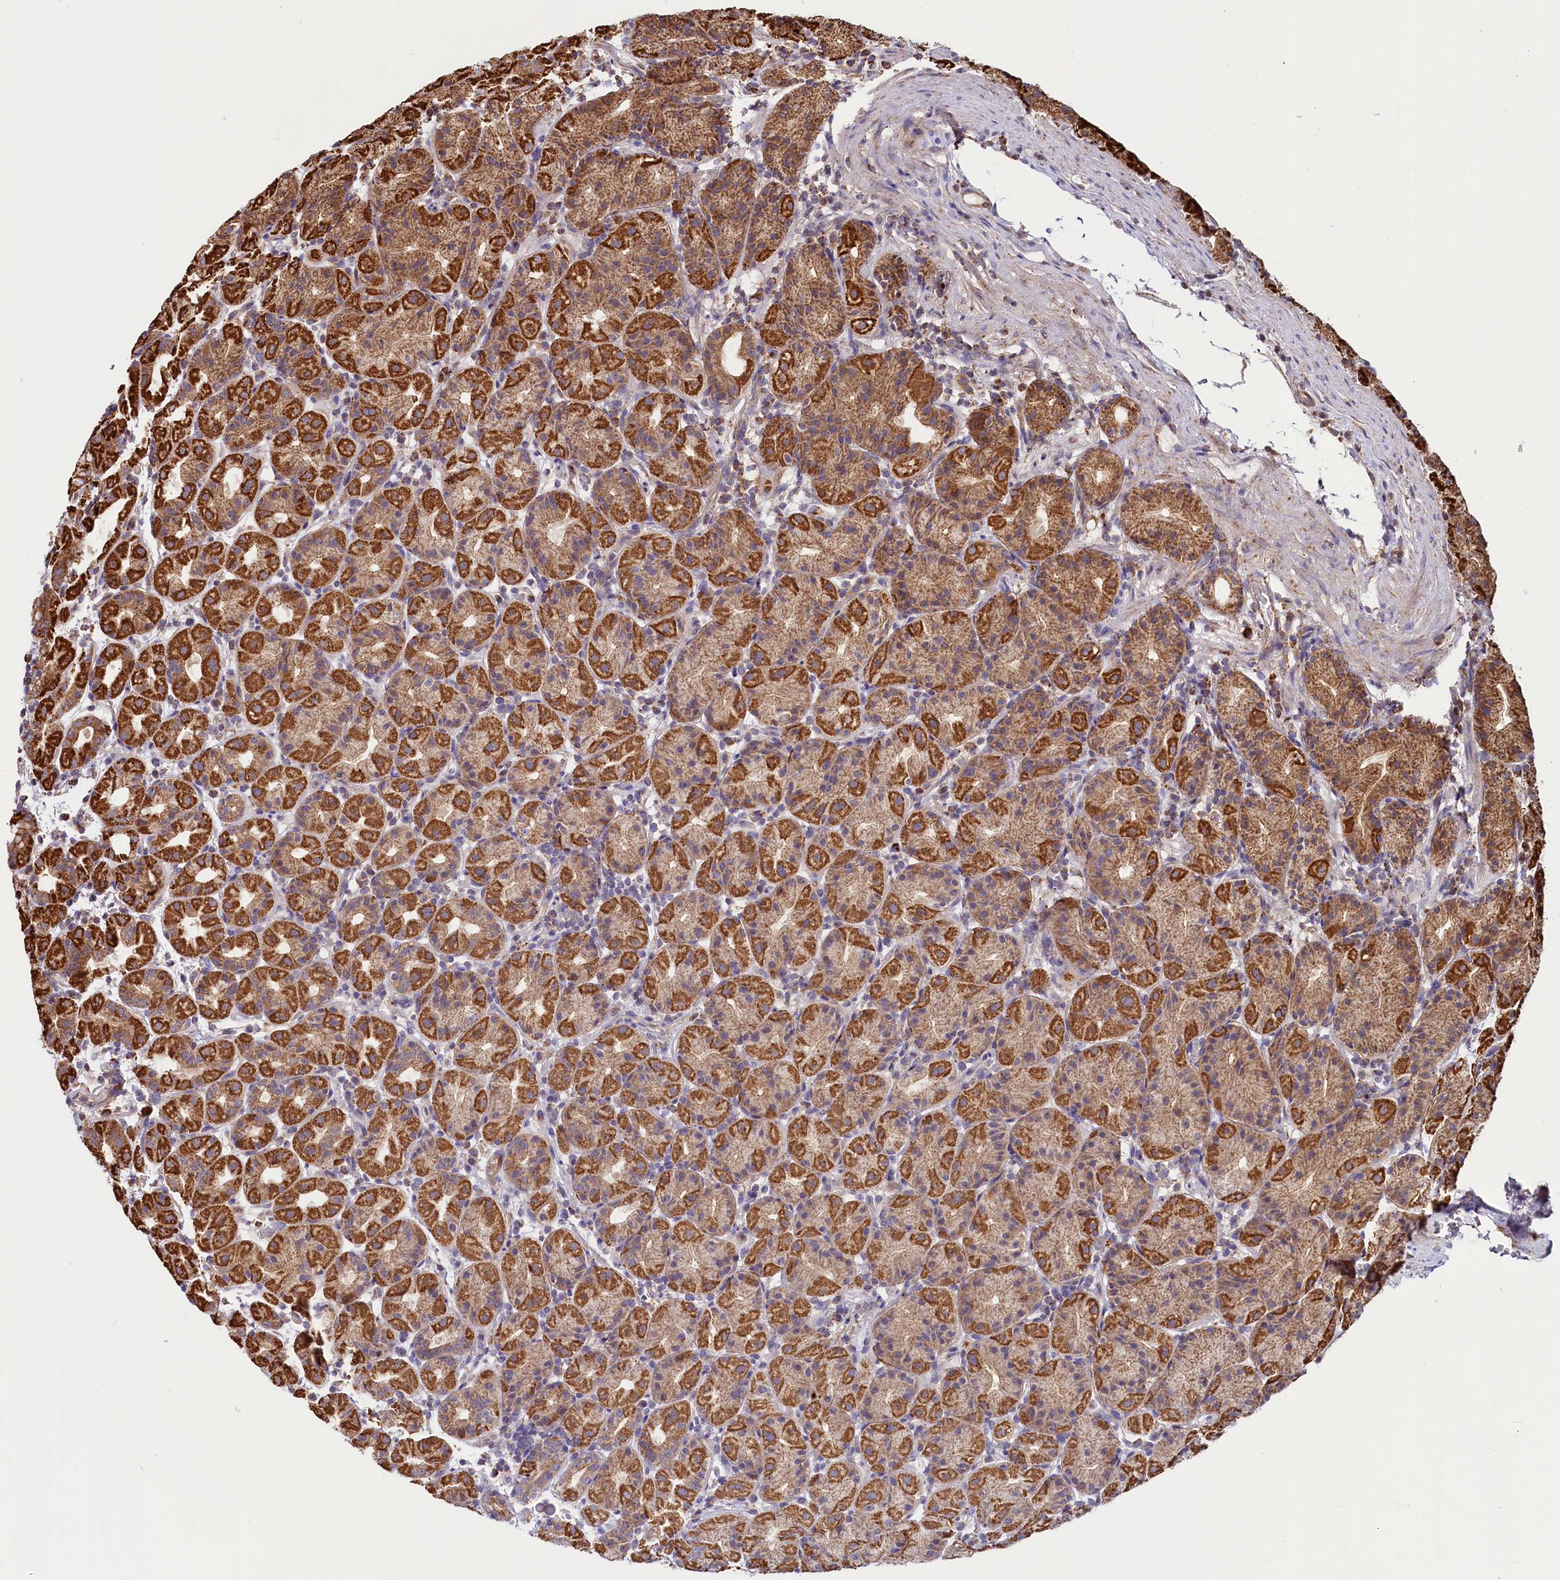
{"staining": {"intensity": "strong", "quantity": ">75%", "location": "cytoplasmic/membranous"}, "tissue": "stomach", "cell_type": "Glandular cells", "image_type": "normal", "snomed": [{"axis": "morphology", "description": "Normal tissue, NOS"}, {"axis": "topography", "description": "Stomach"}], "caption": "Immunohistochemistry (IHC) (DAB) staining of unremarkable human stomach reveals strong cytoplasmic/membranous protein staining in approximately >75% of glandular cells. (Brightfield microscopy of DAB IHC at high magnification).", "gene": "NUDT15", "patient": {"sex": "female", "age": 79}}